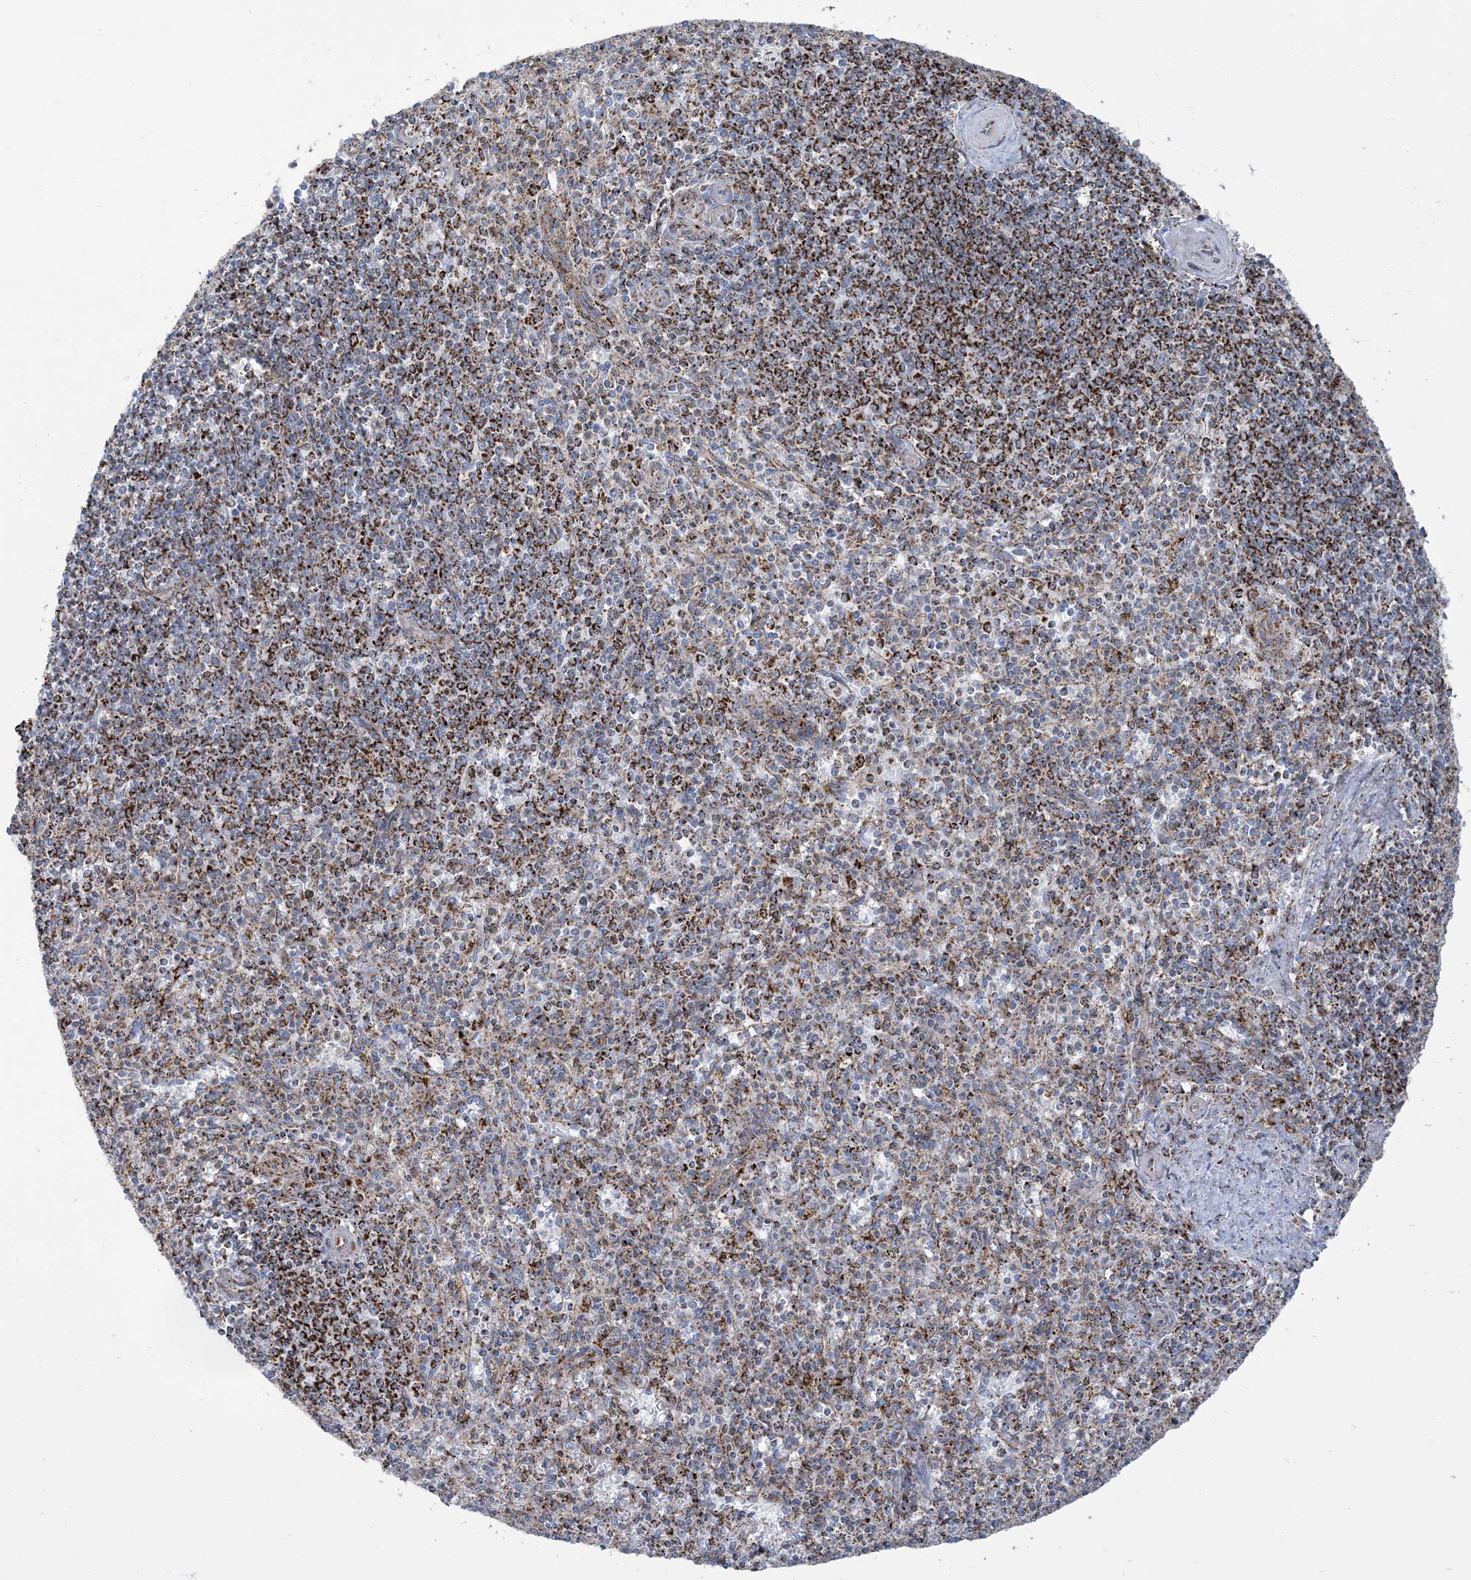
{"staining": {"intensity": "strong", "quantity": "<25%", "location": "cytoplasmic/membranous"}, "tissue": "spleen", "cell_type": "Cells in red pulp", "image_type": "normal", "snomed": [{"axis": "morphology", "description": "Normal tissue, NOS"}, {"axis": "topography", "description": "Spleen"}], "caption": "This is an image of immunohistochemistry (IHC) staining of unremarkable spleen, which shows strong expression in the cytoplasmic/membranous of cells in red pulp.", "gene": "SAMM50", "patient": {"sex": "male", "age": 72}}